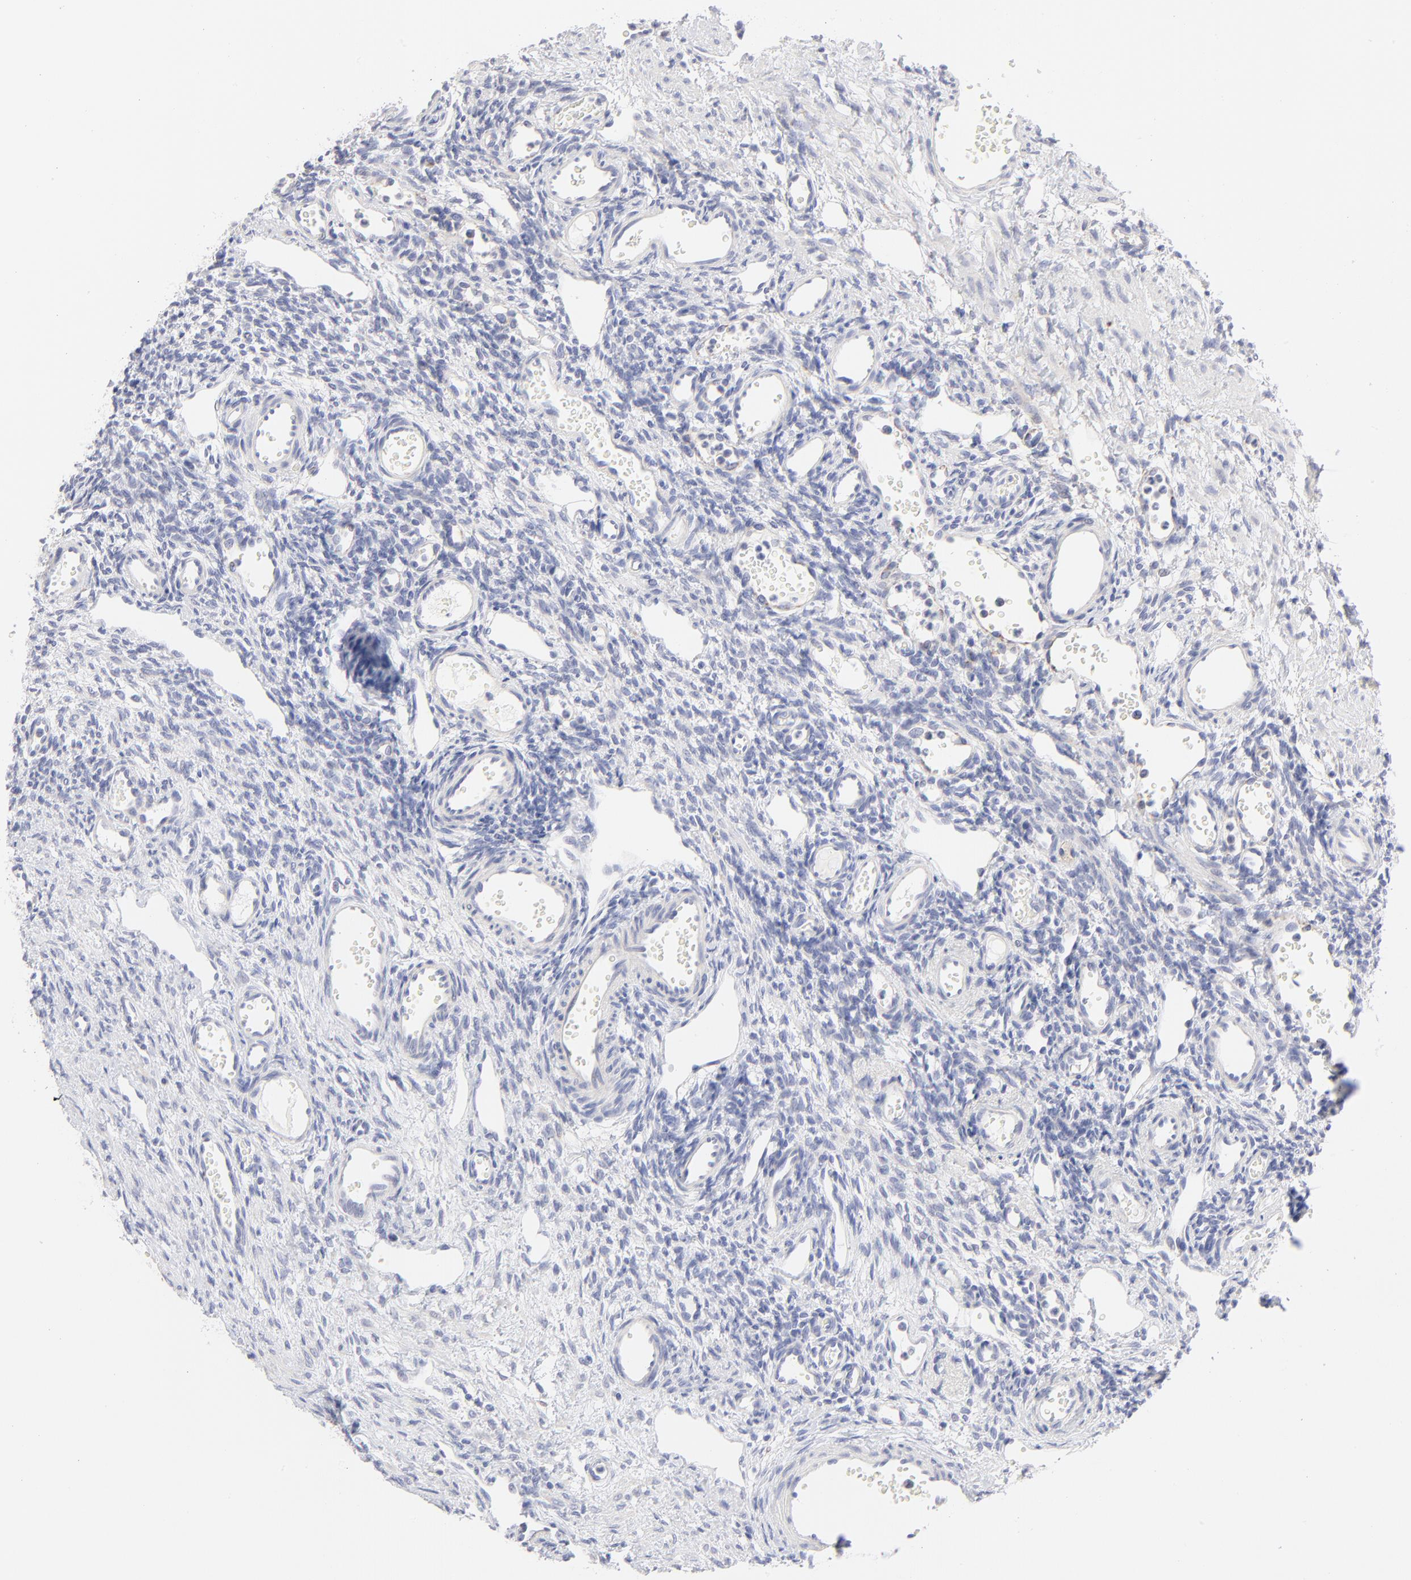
{"staining": {"intensity": "negative", "quantity": "none", "location": "none"}, "tissue": "ovary", "cell_type": "Follicle cells", "image_type": "normal", "snomed": [{"axis": "morphology", "description": "Normal tissue, NOS"}, {"axis": "topography", "description": "Ovary"}], "caption": "IHC histopathology image of normal ovary stained for a protein (brown), which exhibits no positivity in follicle cells. Brightfield microscopy of immunohistochemistry (IHC) stained with DAB (3,3'-diaminobenzidine) (brown) and hematoxylin (blue), captured at high magnification.", "gene": "TST", "patient": {"sex": "female", "age": 33}}